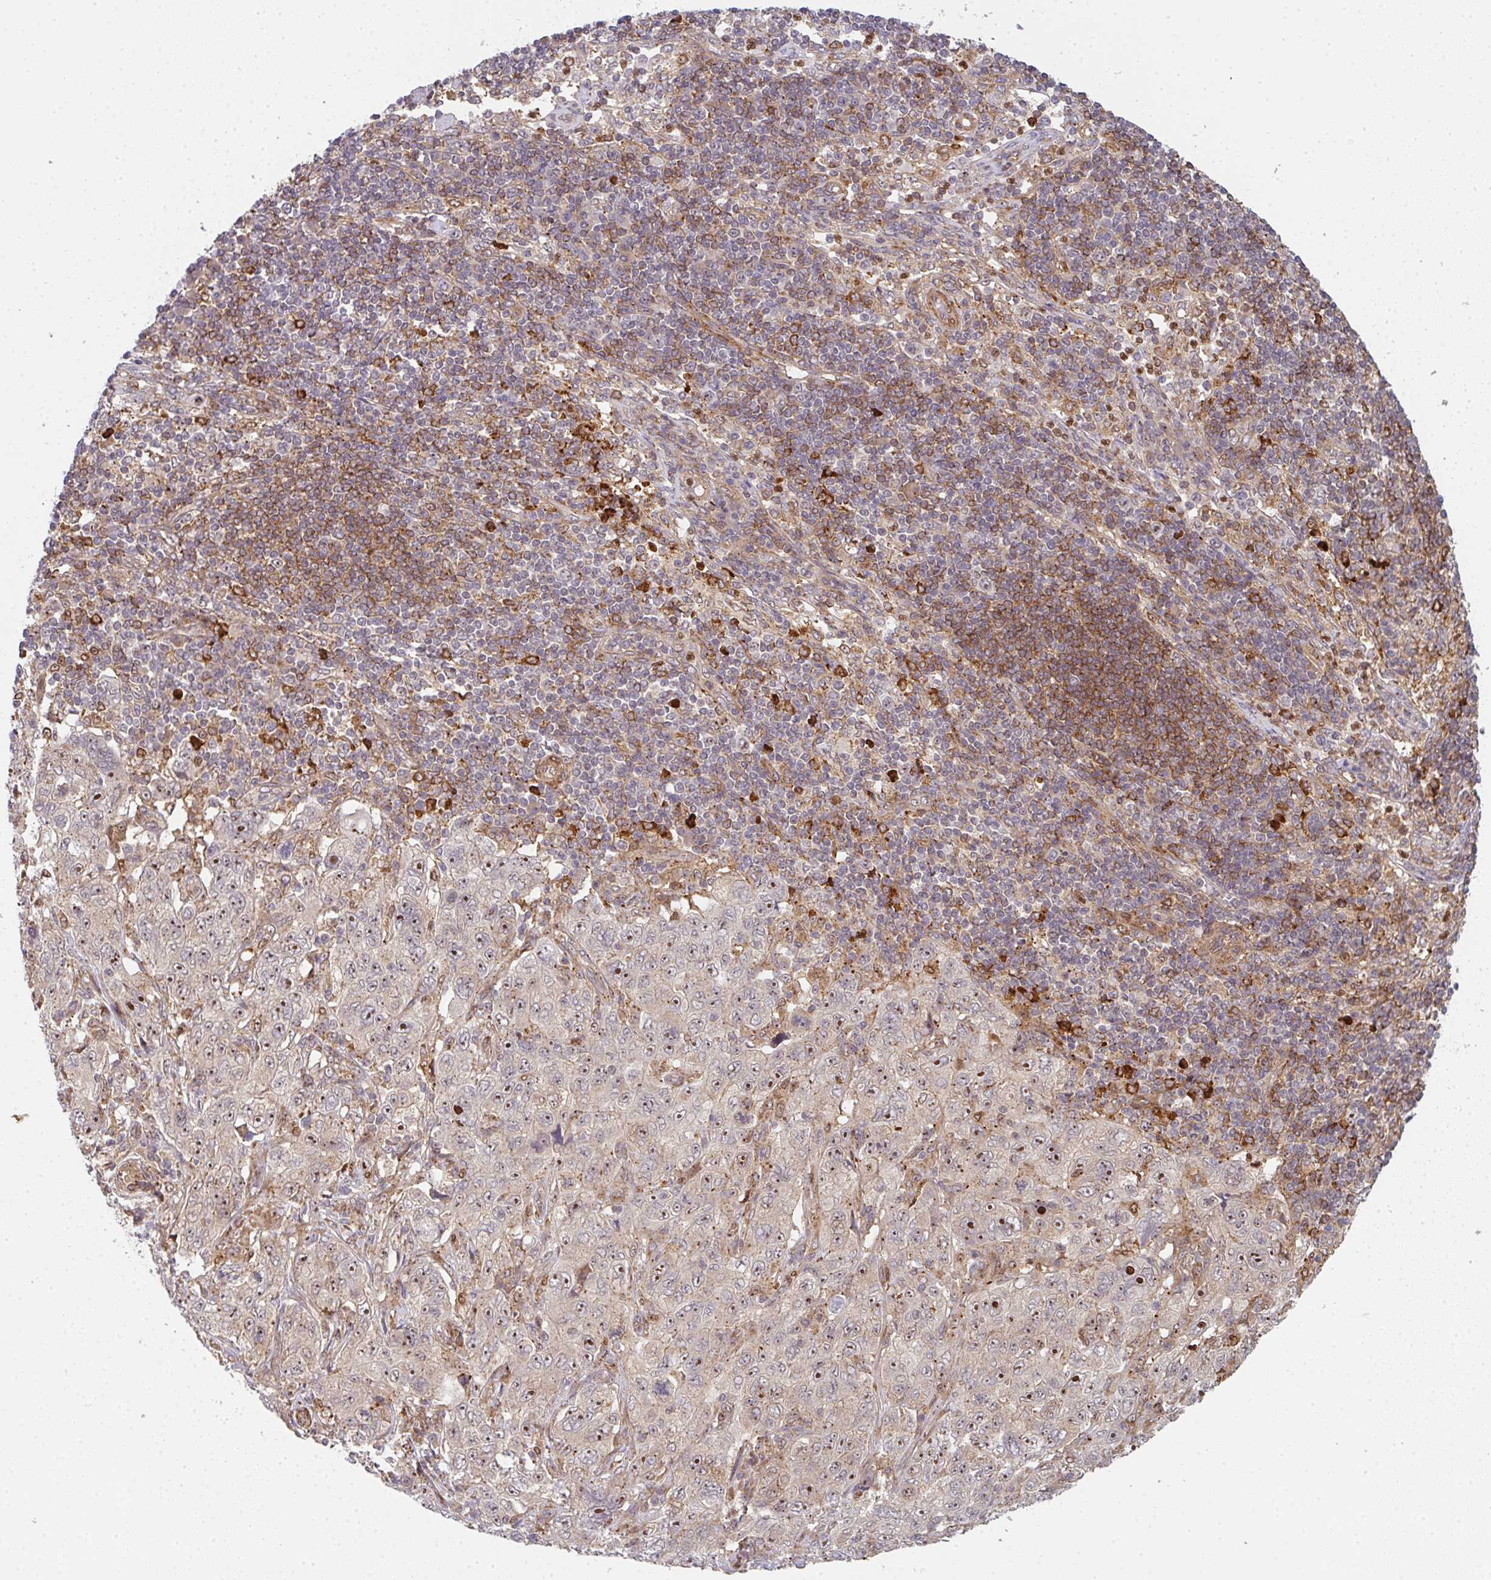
{"staining": {"intensity": "moderate", "quantity": ">75%", "location": "nuclear"}, "tissue": "pancreatic cancer", "cell_type": "Tumor cells", "image_type": "cancer", "snomed": [{"axis": "morphology", "description": "Adenocarcinoma, NOS"}, {"axis": "topography", "description": "Pancreas"}], "caption": "This is a histology image of immunohistochemistry staining of adenocarcinoma (pancreatic), which shows moderate expression in the nuclear of tumor cells.", "gene": "SIMC1", "patient": {"sex": "male", "age": 68}}